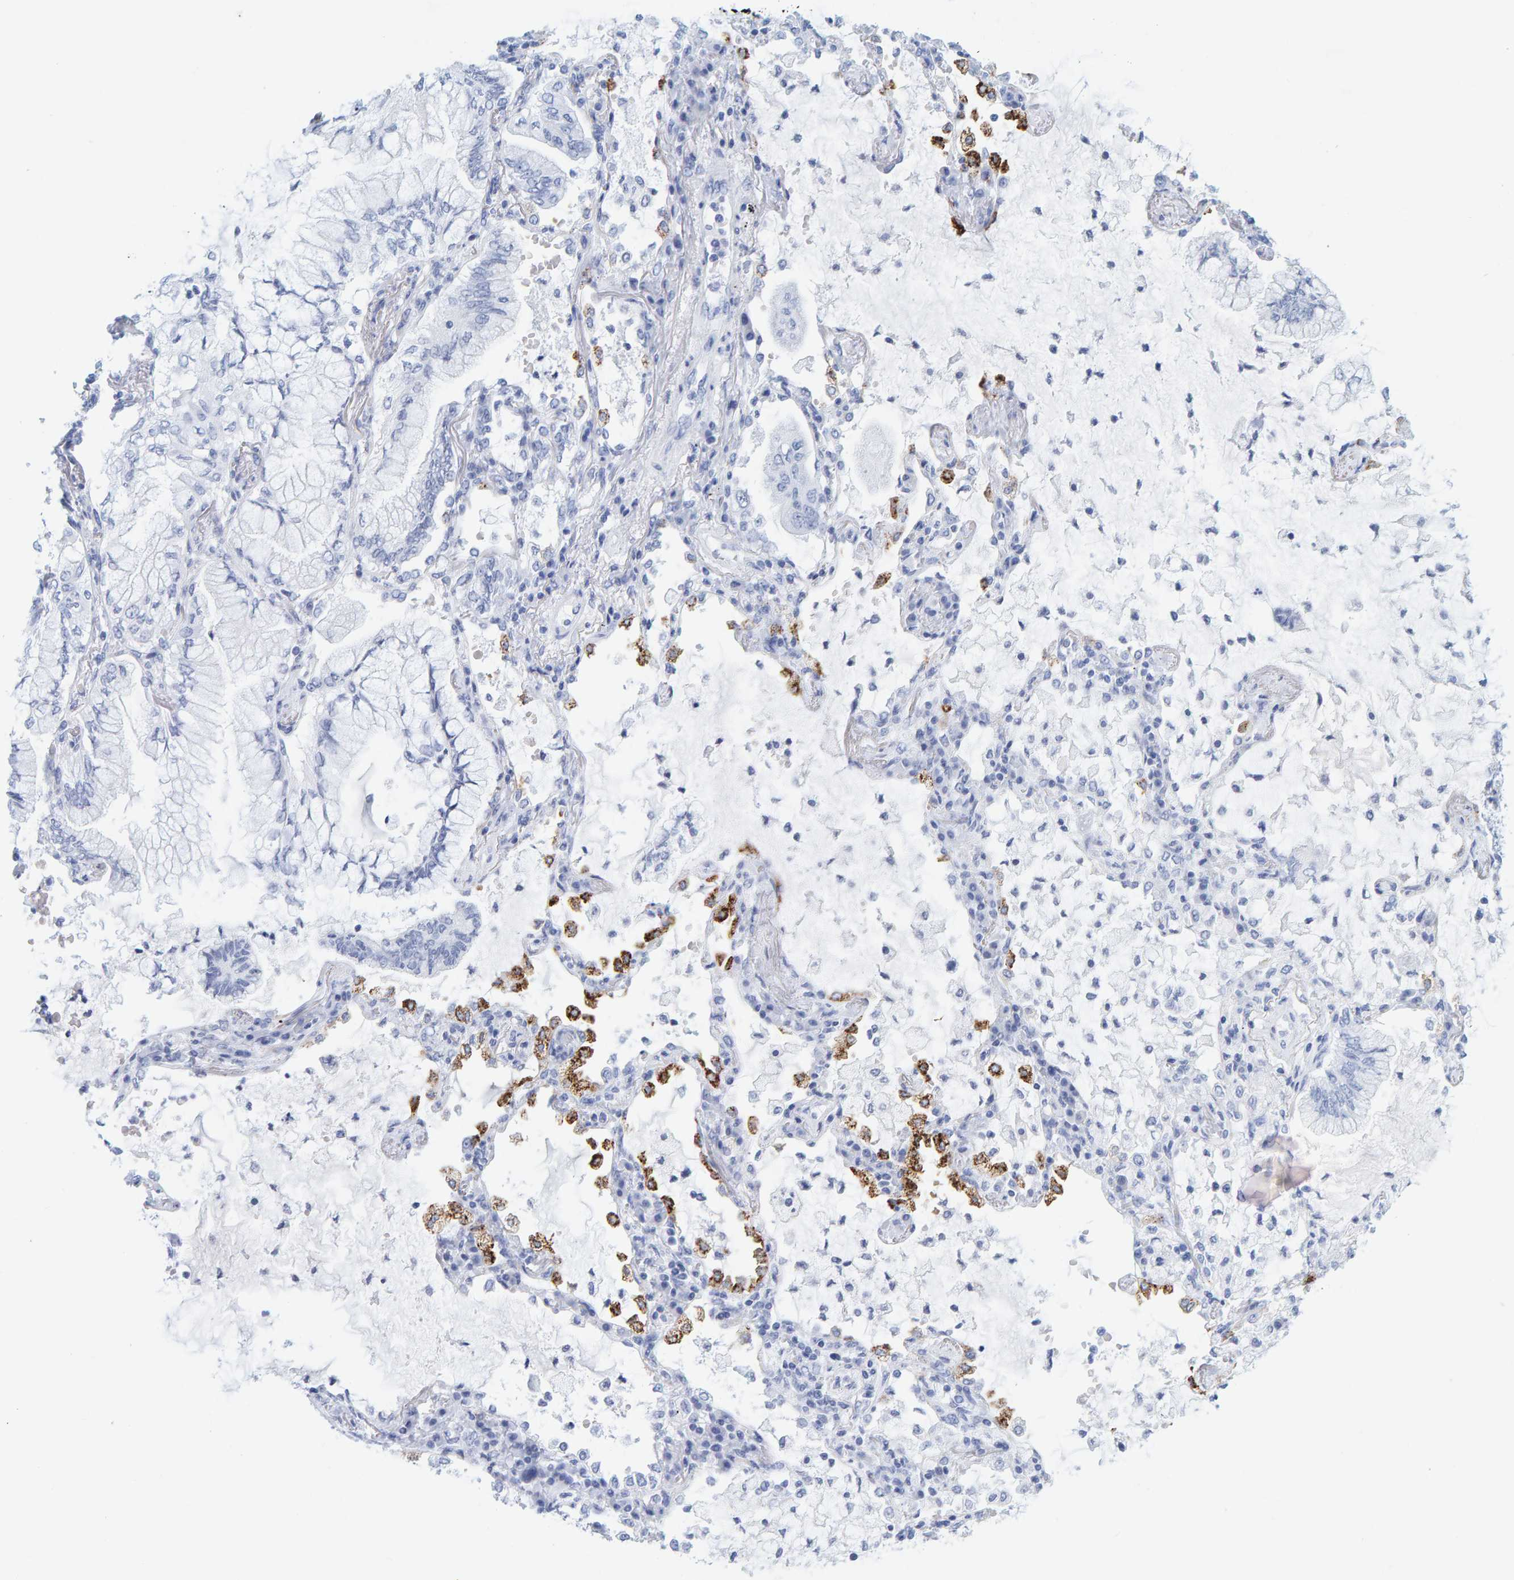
{"staining": {"intensity": "negative", "quantity": "none", "location": "none"}, "tissue": "lung cancer", "cell_type": "Tumor cells", "image_type": "cancer", "snomed": [{"axis": "morphology", "description": "Adenocarcinoma, NOS"}, {"axis": "topography", "description": "Lung"}], "caption": "Lung cancer (adenocarcinoma) was stained to show a protein in brown. There is no significant staining in tumor cells.", "gene": "SFTPC", "patient": {"sex": "female", "age": 70}}